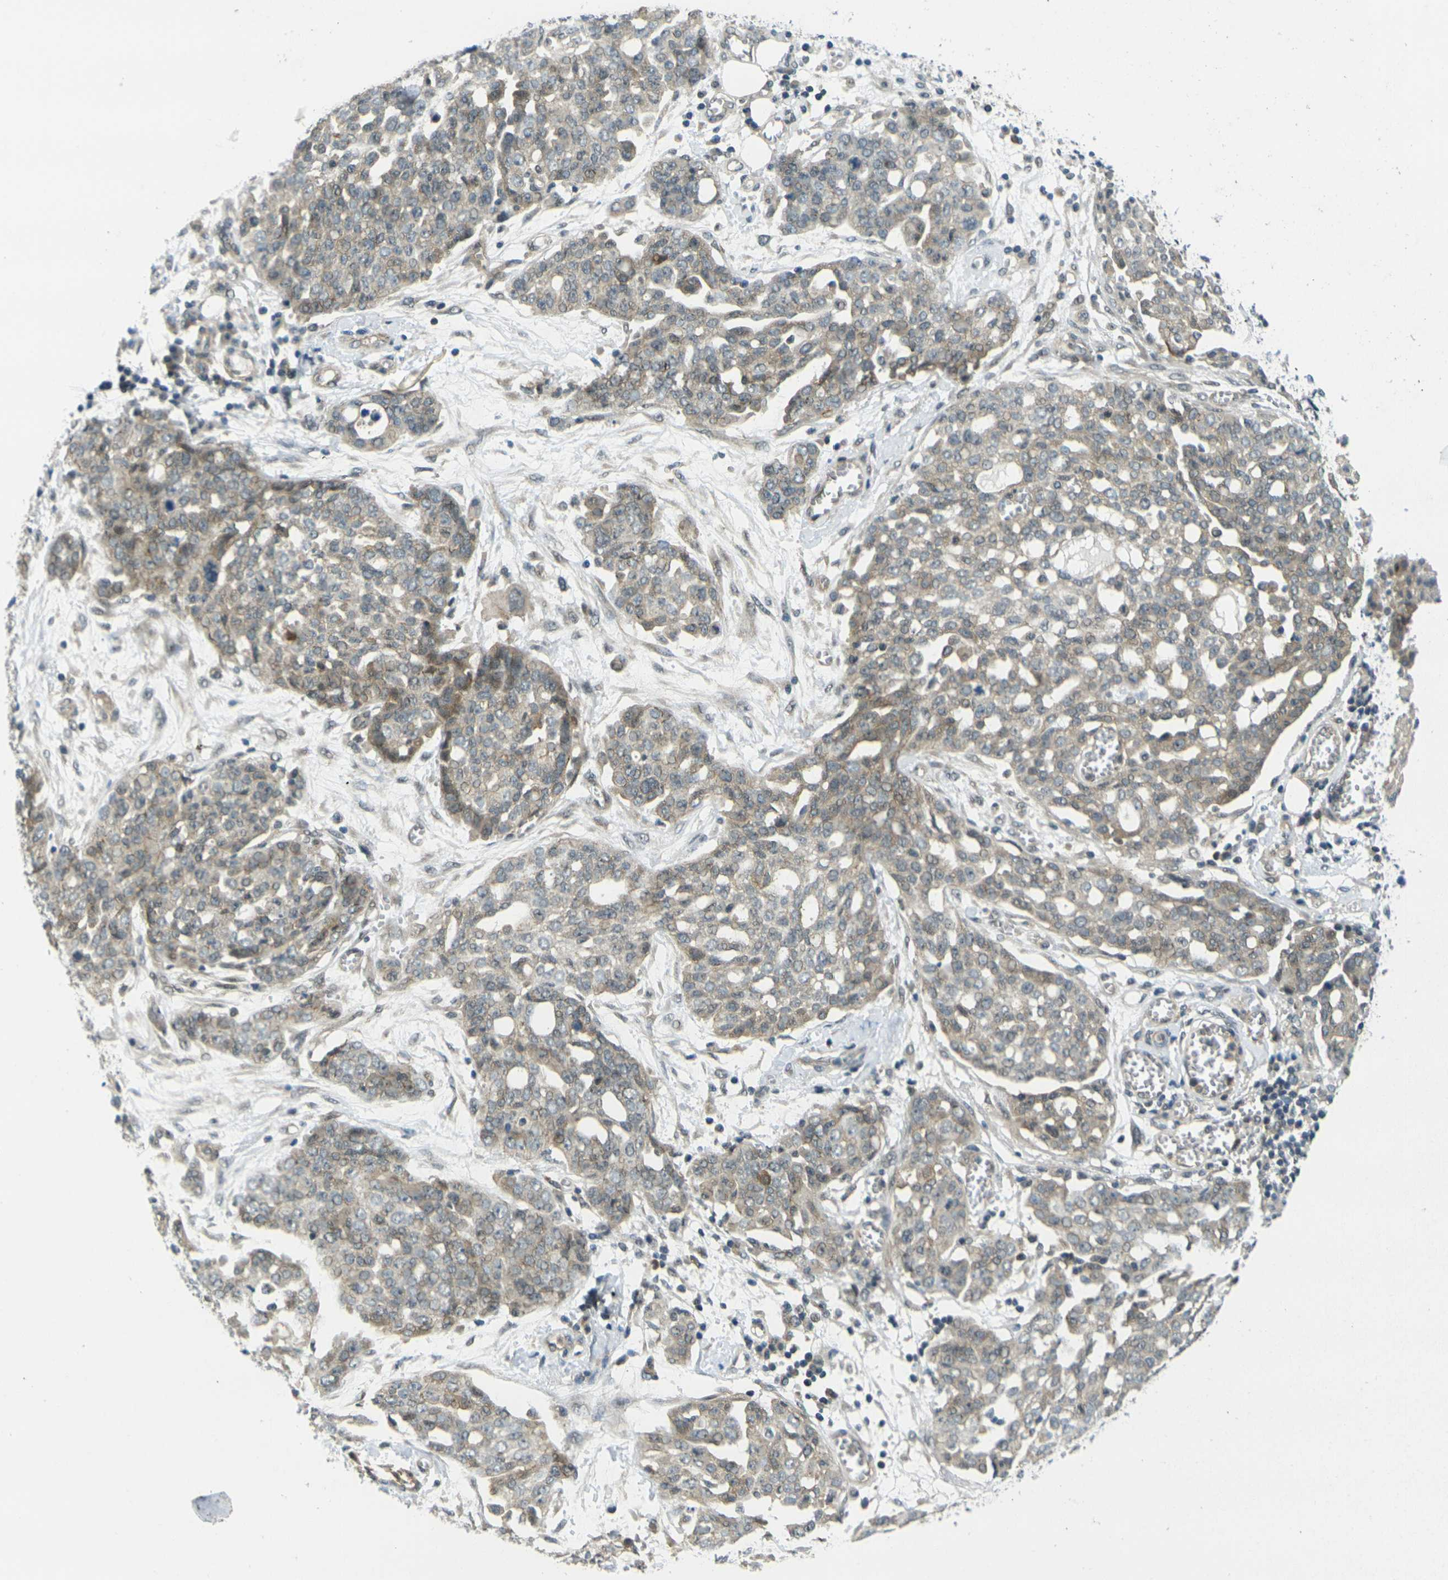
{"staining": {"intensity": "moderate", "quantity": "25%-75%", "location": "cytoplasmic/membranous,nuclear"}, "tissue": "ovarian cancer", "cell_type": "Tumor cells", "image_type": "cancer", "snomed": [{"axis": "morphology", "description": "Cystadenocarcinoma, serous, NOS"}, {"axis": "topography", "description": "Soft tissue"}, {"axis": "topography", "description": "Ovary"}], "caption": "About 25%-75% of tumor cells in ovarian serous cystadenocarcinoma exhibit moderate cytoplasmic/membranous and nuclear protein staining as visualized by brown immunohistochemical staining.", "gene": "KCTD10", "patient": {"sex": "female", "age": 57}}